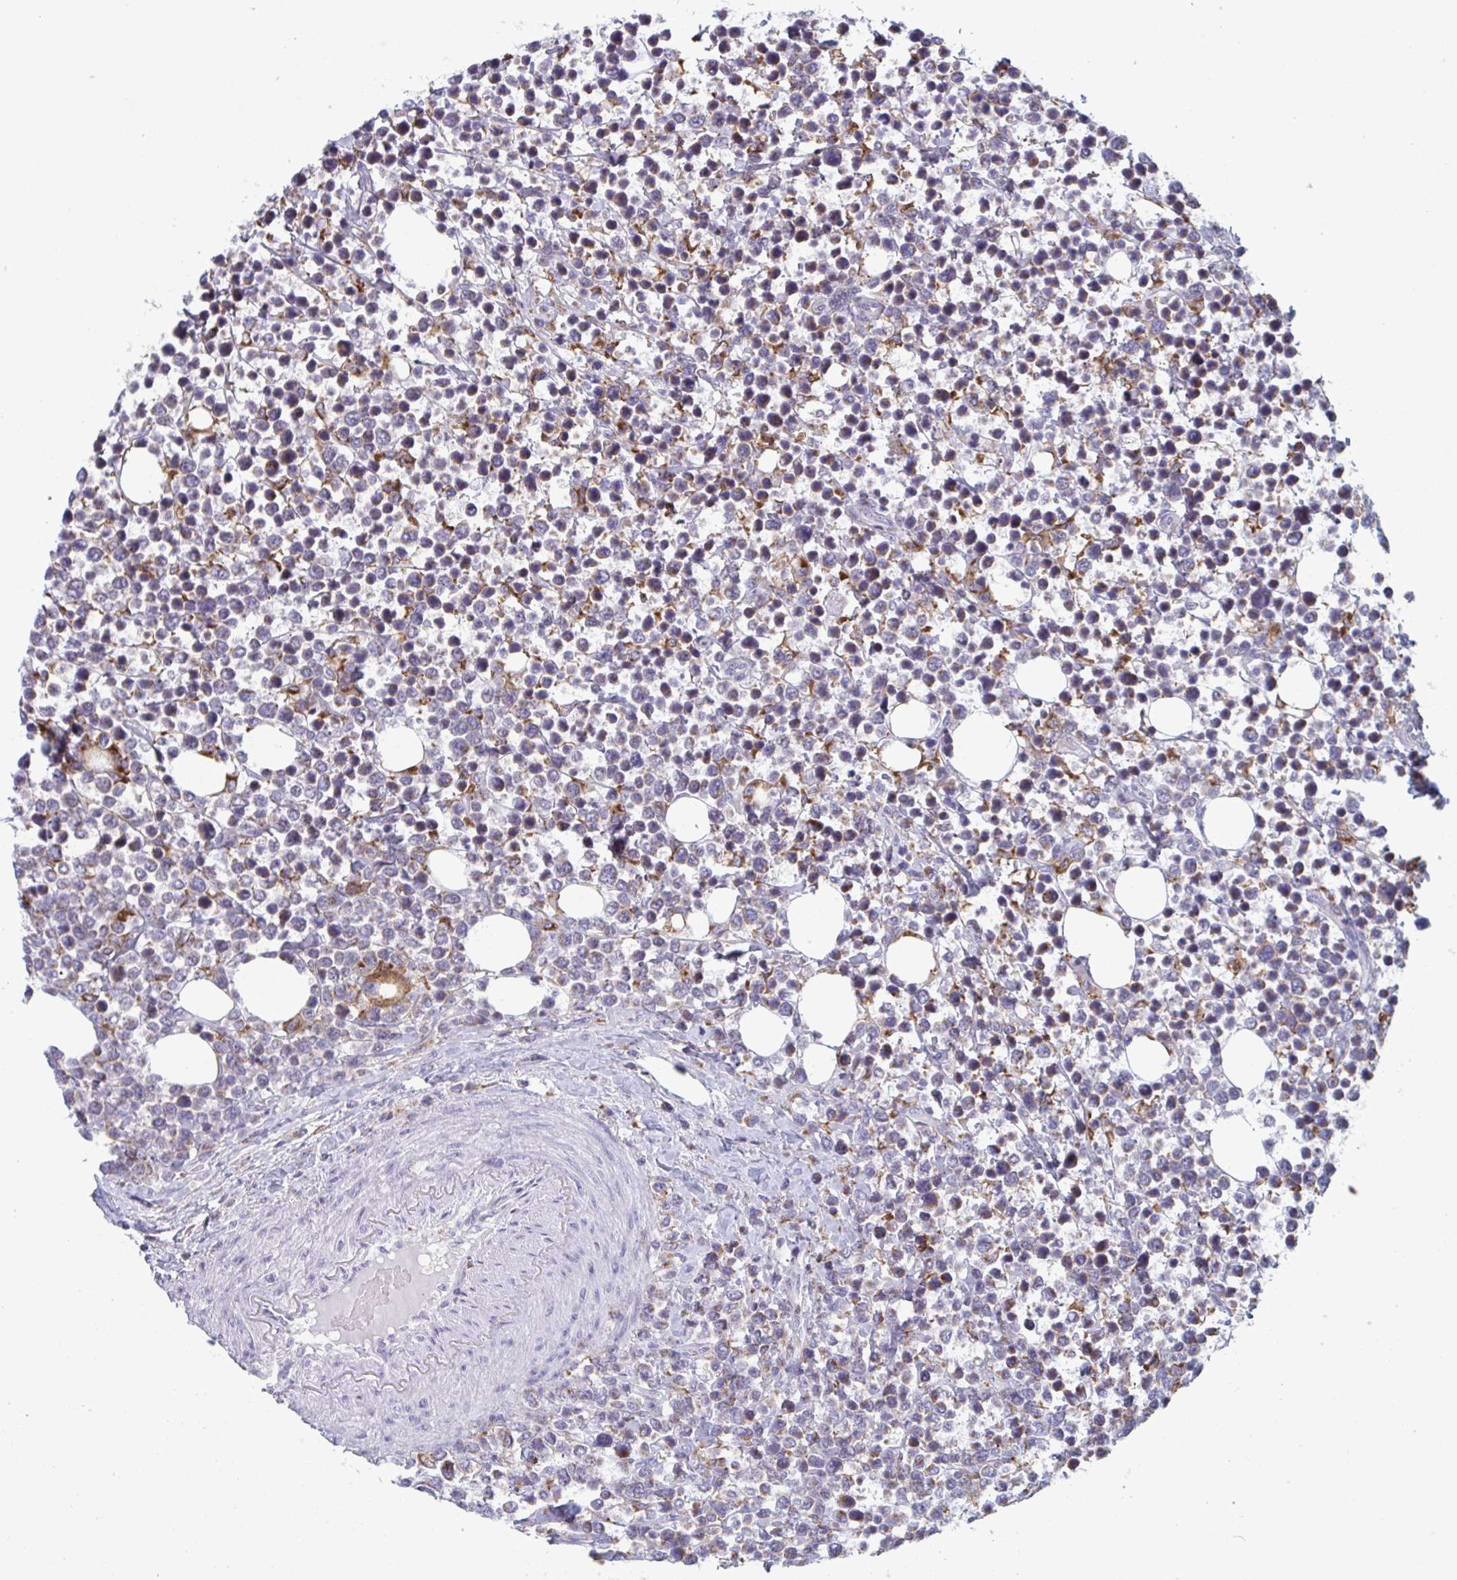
{"staining": {"intensity": "moderate", "quantity": "<25%", "location": "cytoplasmic/membranous"}, "tissue": "lymphoma", "cell_type": "Tumor cells", "image_type": "cancer", "snomed": [{"axis": "morphology", "description": "Malignant lymphoma, non-Hodgkin's type, Low grade"}, {"axis": "topography", "description": "Lymph node"}], "caption": "Tumor cells show moderate cytoplasmic/membranous expression in about <25% of cells in malignant lymphoma, non-Hodgkin's type (low-grade). The protein is shown in brown color, while the nuclei are stained blue.", "gene": "NIPSNAP1", "patient": {"sex": "male", "age": 60}}